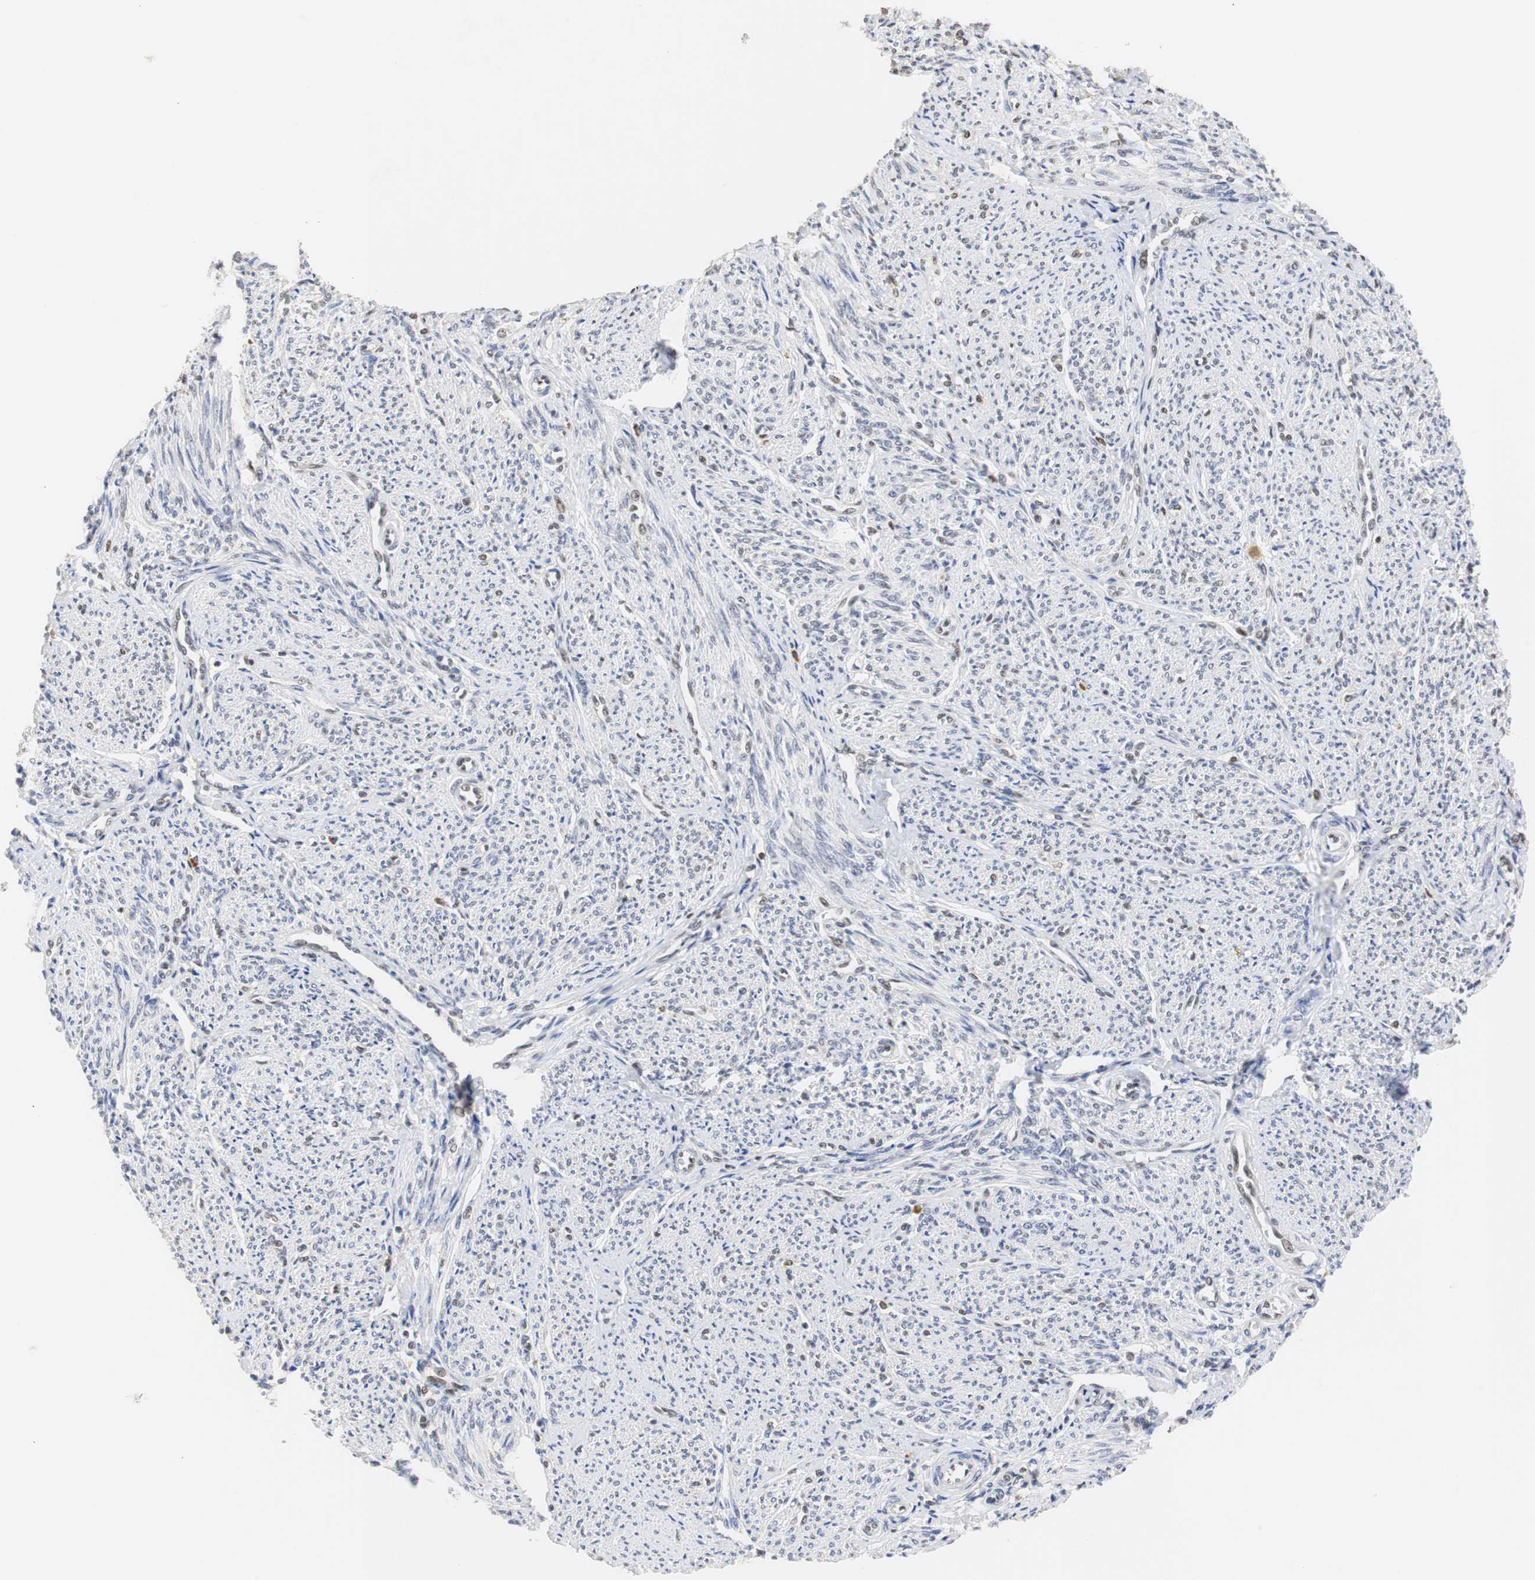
{"staining": {"intensity": "moderate", "quantity": "<25%", "location": "nuclear"}, "tissue": "smooth muscle", "cell_type": "Smooth muscle cells", "image_type": "normal", "snomed": [{"axis": "morphology", "description": "Normal tissue, NOS"}, {"axis": "topography", "description": "Smooth muscle"}], "caption": "Normal smooth muscle reveals moderate nuclear expression in approximately <25% of smooth muscle cells, visualized by immunohistochemistry. Using DAB (brown) and hematoxylin (blue) stains, captured at high magnification using brightfield microscopy.", "gene": "ZFC3H1", "patient": {"sex": "female", "age": 65}}